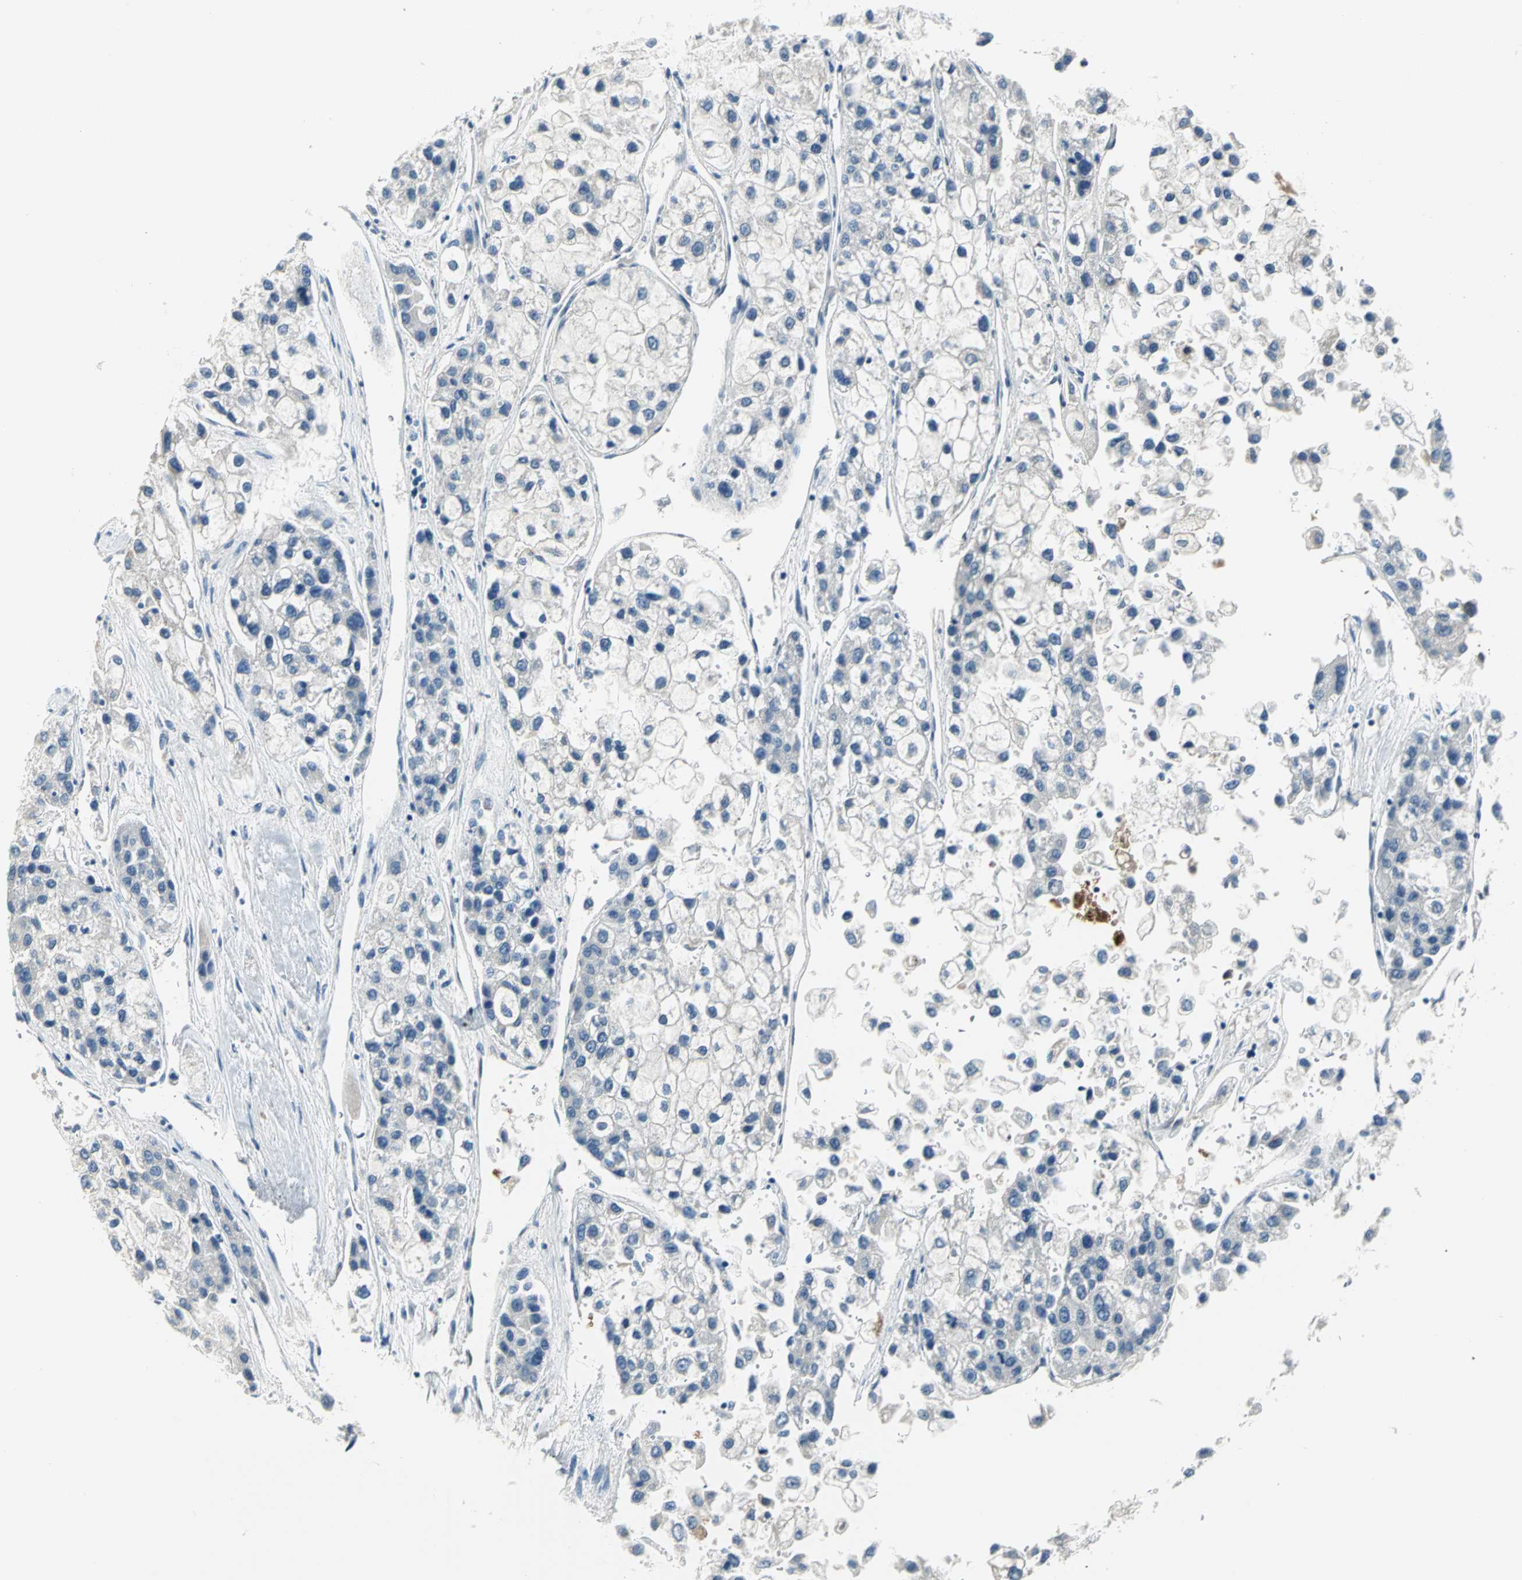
{"staining": {"intensity": "negative", "quantity": "none", "location": "none"}, "tissue": "liver cancer", "cell_type": "Tumor cells", "image_type": "cancer", "snomed": [{"axis": "morphology", "description": "Carcinoma, Hepatocellular, NOS"}, {"axis": "topography", "description": "Liver"}], "caption": "Immunohistochemistry micrograph of neoplastic tissue: human liver cancer (hepatocellular carcinoma) stained with DAB demonstrates no significant protein staining in tumor cells.", "gene": "ZIC1", "patient": {"sex": "female", "age": 66}}